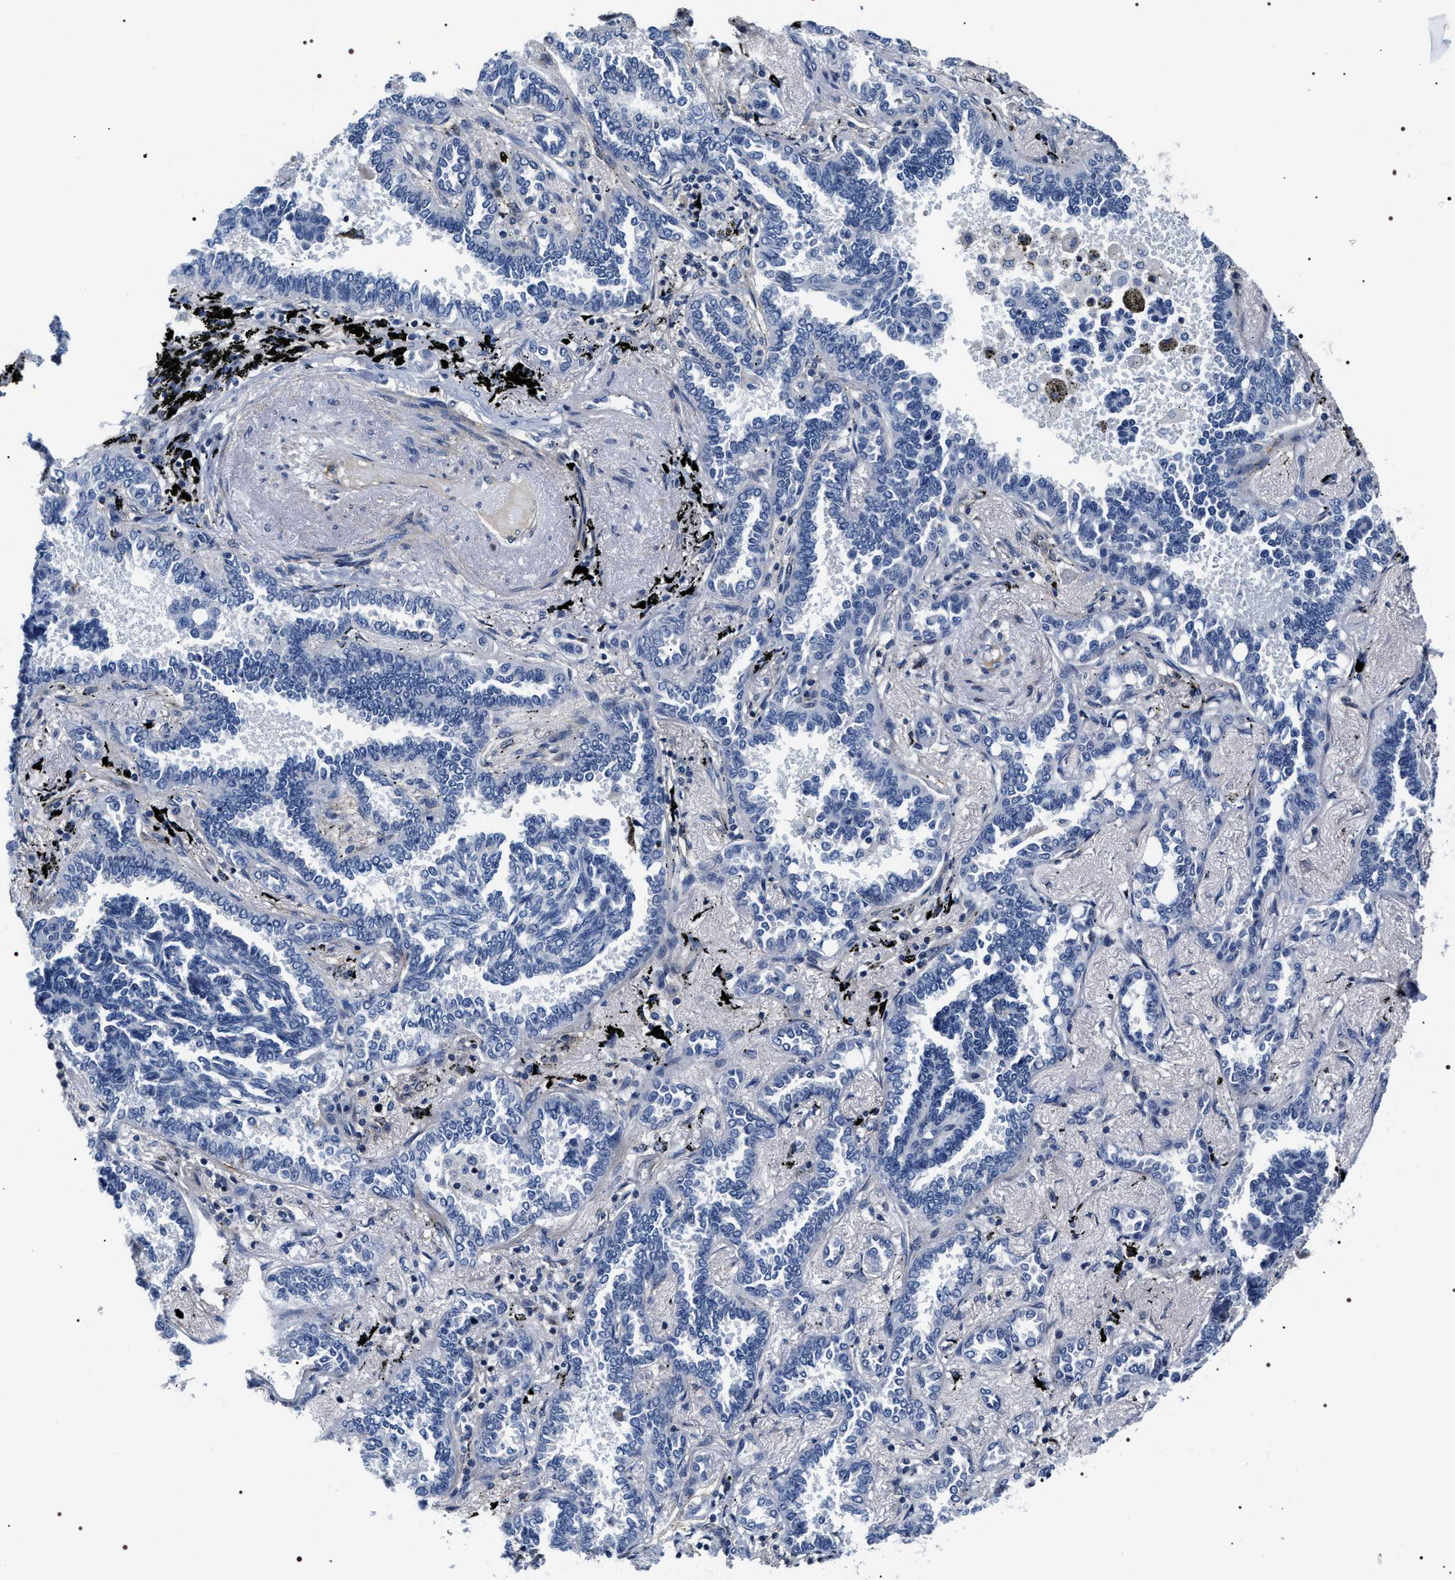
{"staining": {"intensity": "negative", "quantity": "none", "location": "none"}, "tissue": "lung cancer", "cell_type": "Tumor cells", "image_type": "cancer", "snomed": [{"axis": "morphology", "description": "Adenocarcinoma, NOS"}, {"axis": "topography", "description": "Lung"}], "caption": "Tumor cells are negative for protein expression in human adenocarcinoma (lung). The staining was performed using DAB to visualize the protein expression in brown, while the nuclei were stained in blue with hematoxylin (Magnification: 20x).", "gene": "BAG2", "patient": {"sex": "male", "age": 59}}